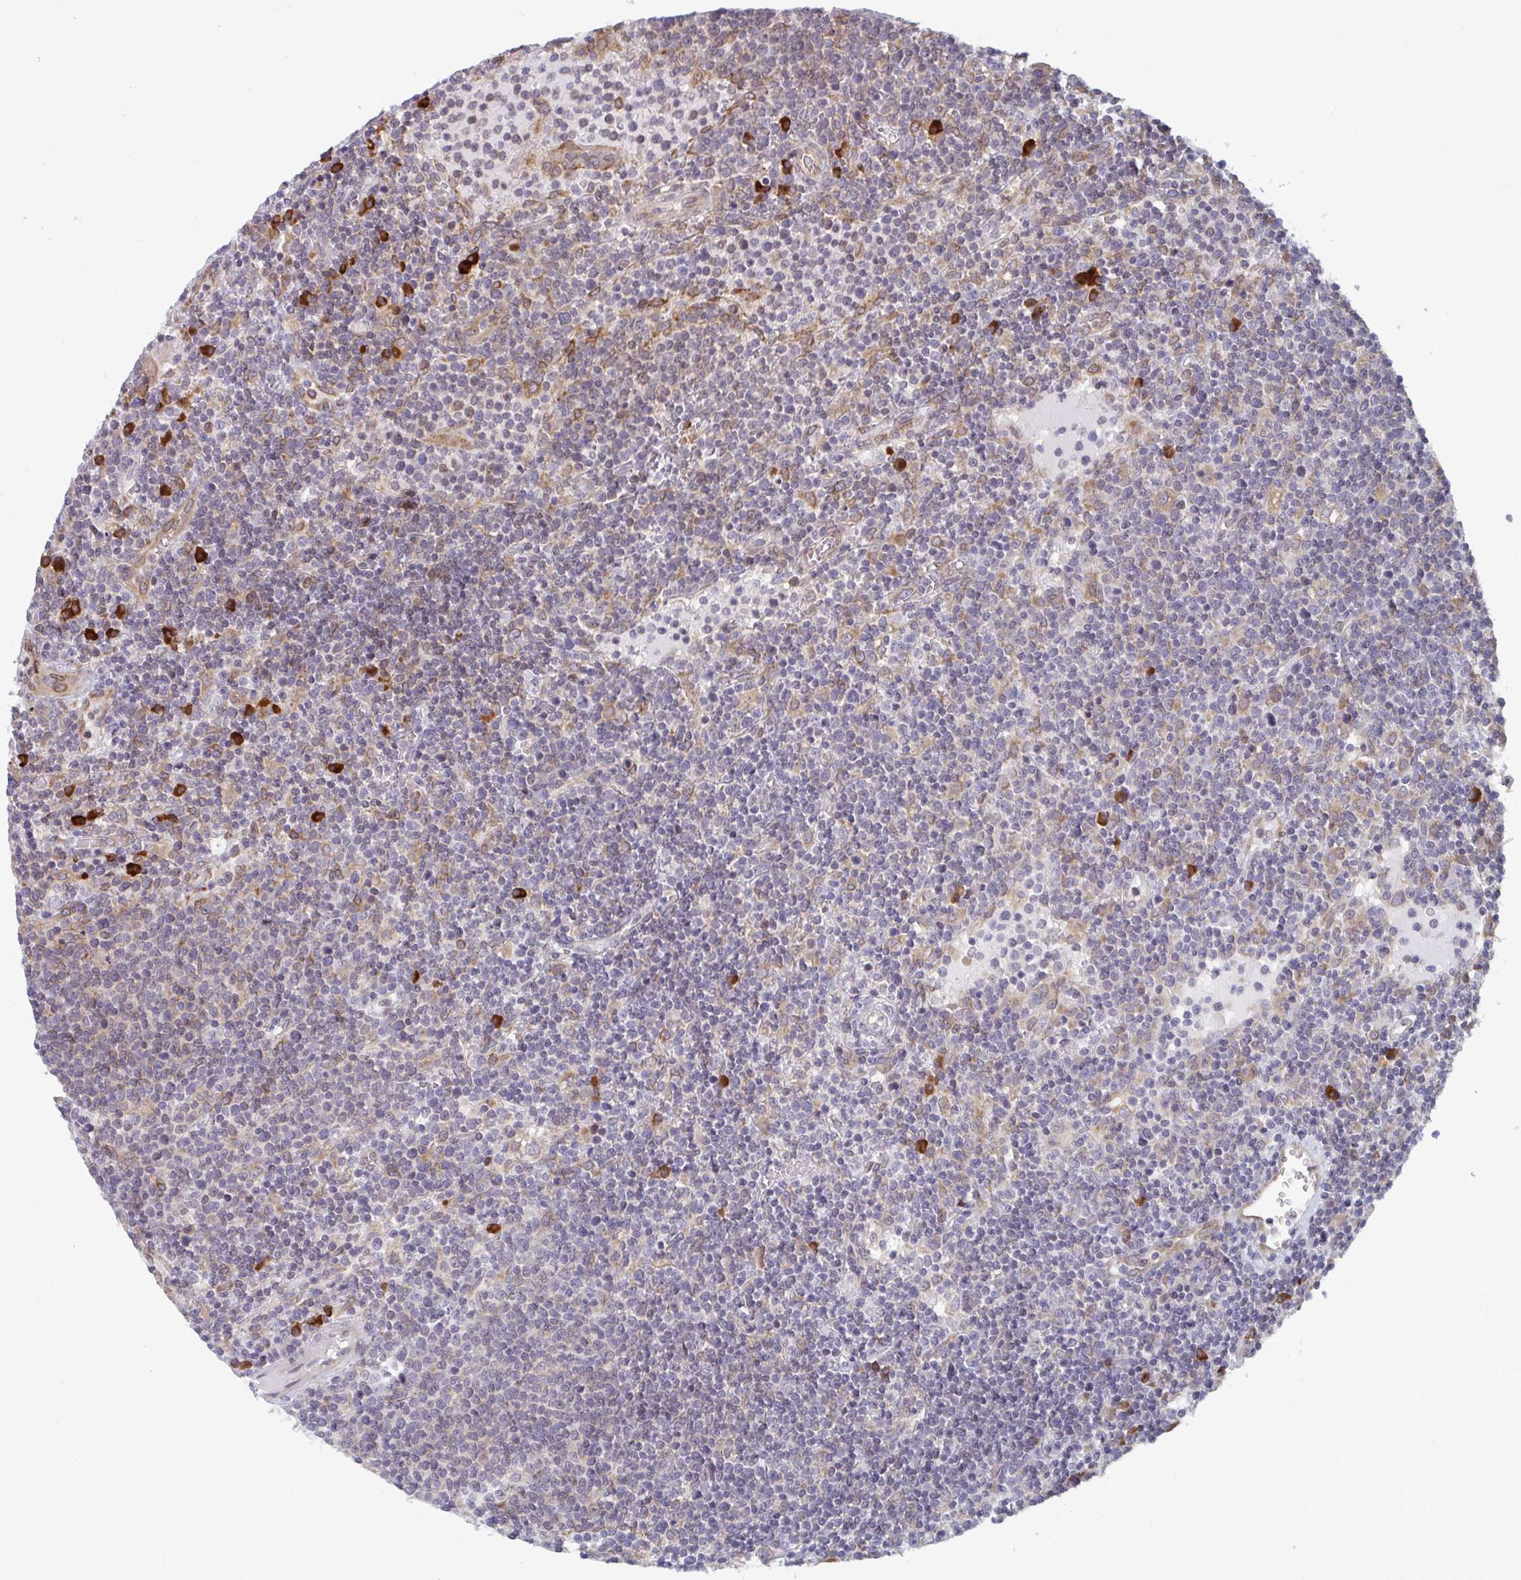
{"staining": {"intensity": "weak", "quantity": "<25%", "location": "cytoplasmic/membranous"}, "tissue": "lymphoma", "cell_type": "Tumor cells", "image_type": "cancer", "snomed": [{"axis": "morphology", "description": "Malignant lymphoma, non-Hodgkin's type, High grade"}, {"axis": "topography", "description": "Lymph node"}], "caption": "IHC micrograph of human lymphoma stained for a protein (brown), which shows no expression in tumor cells.", "gene": "LYSMD4", "patient": {"sex": "male", "age": 61}}